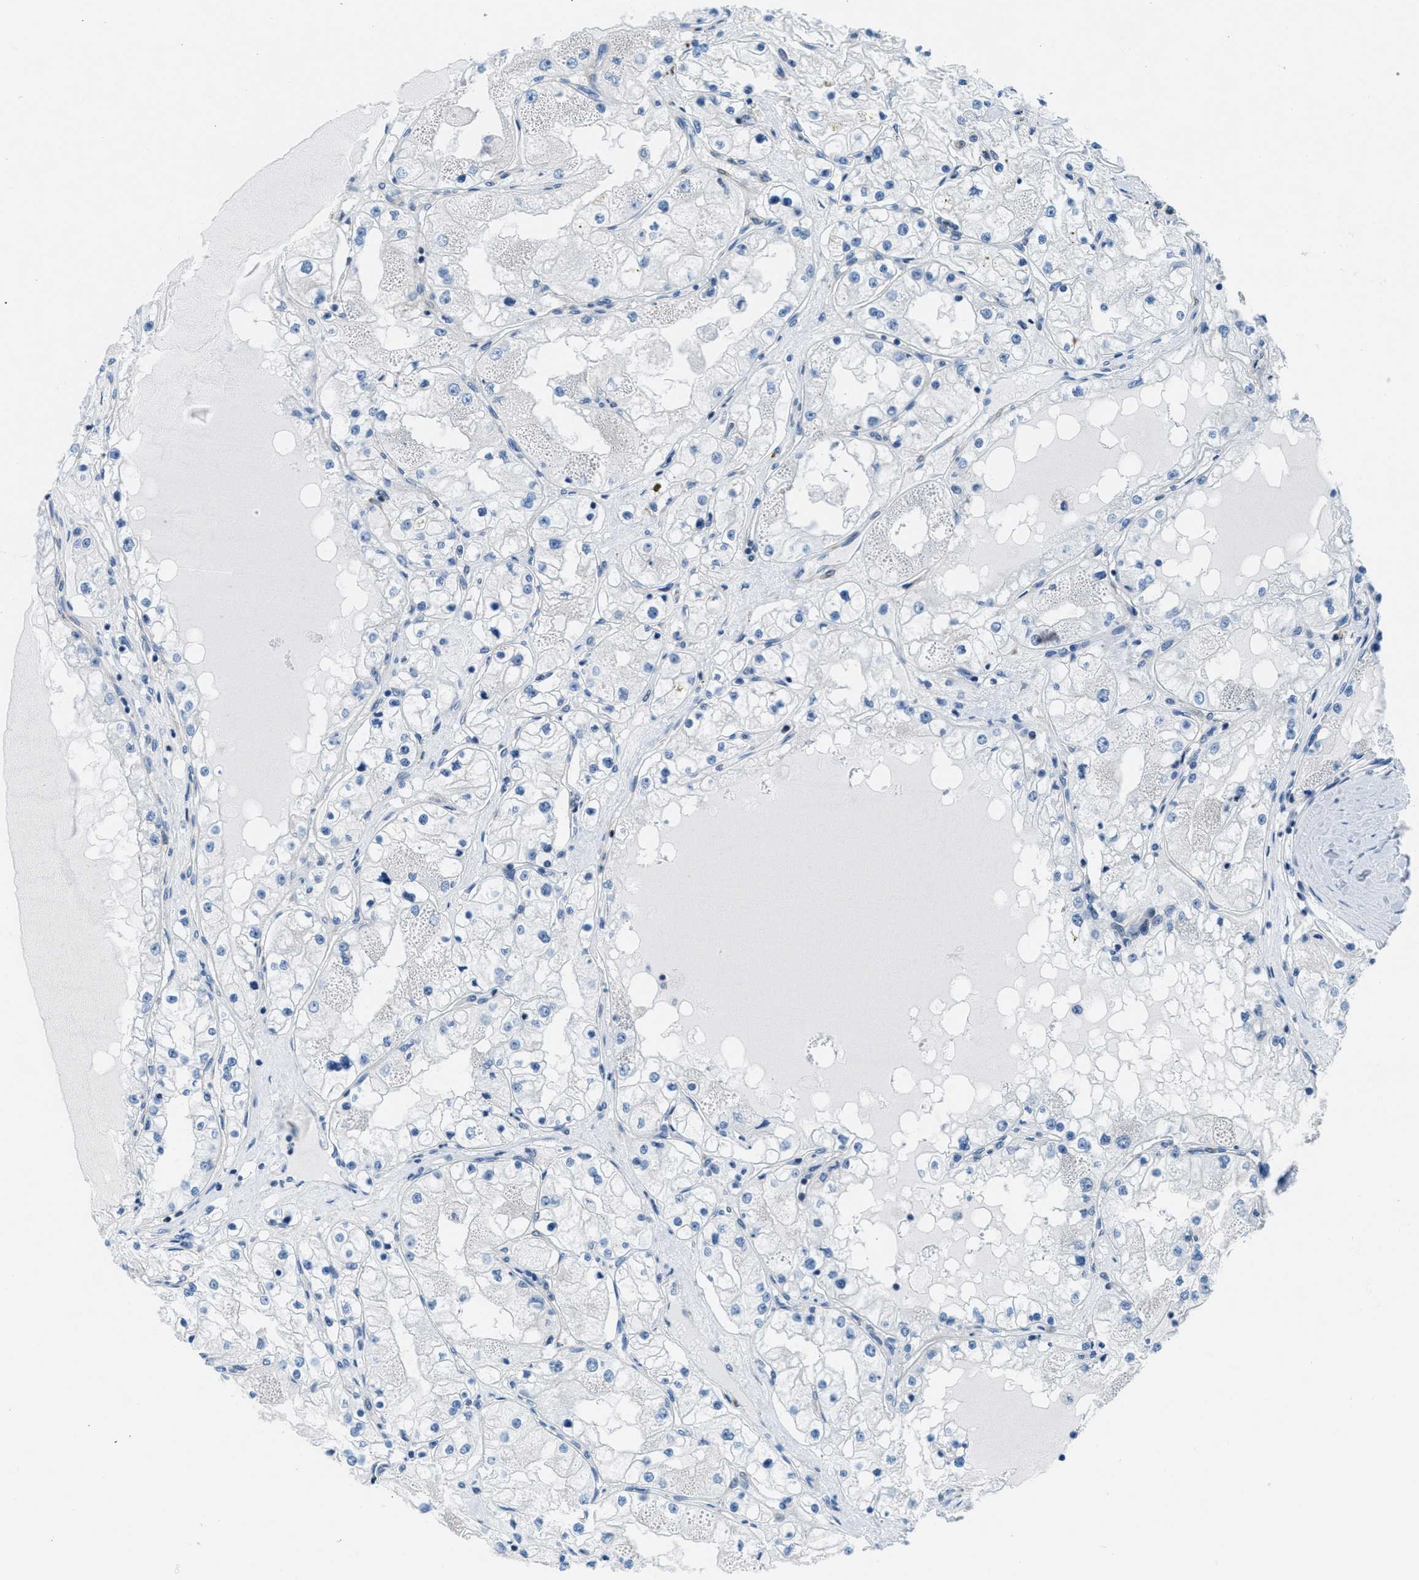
{"staining": {"intensity": "negative", "quantity": "none", "location": "none"}, "tissue": "renal cancer", "cell_type": "Tumor cells", "image_type": "cancer", "snomed": [{"axis": "morphology", "description": "Adenocarcinoma, NOS"}, {"axis": "topography", "description": "Kidney"}], "caption": "Tumor cells are negative for brown protein staining in adenocarcinoma (renal). (Immunohistochemistry (ihc), brightfield microscopy, high magnification).", "gene": "MAPRE2", "patient": {"sex": "male", "age": 68}}